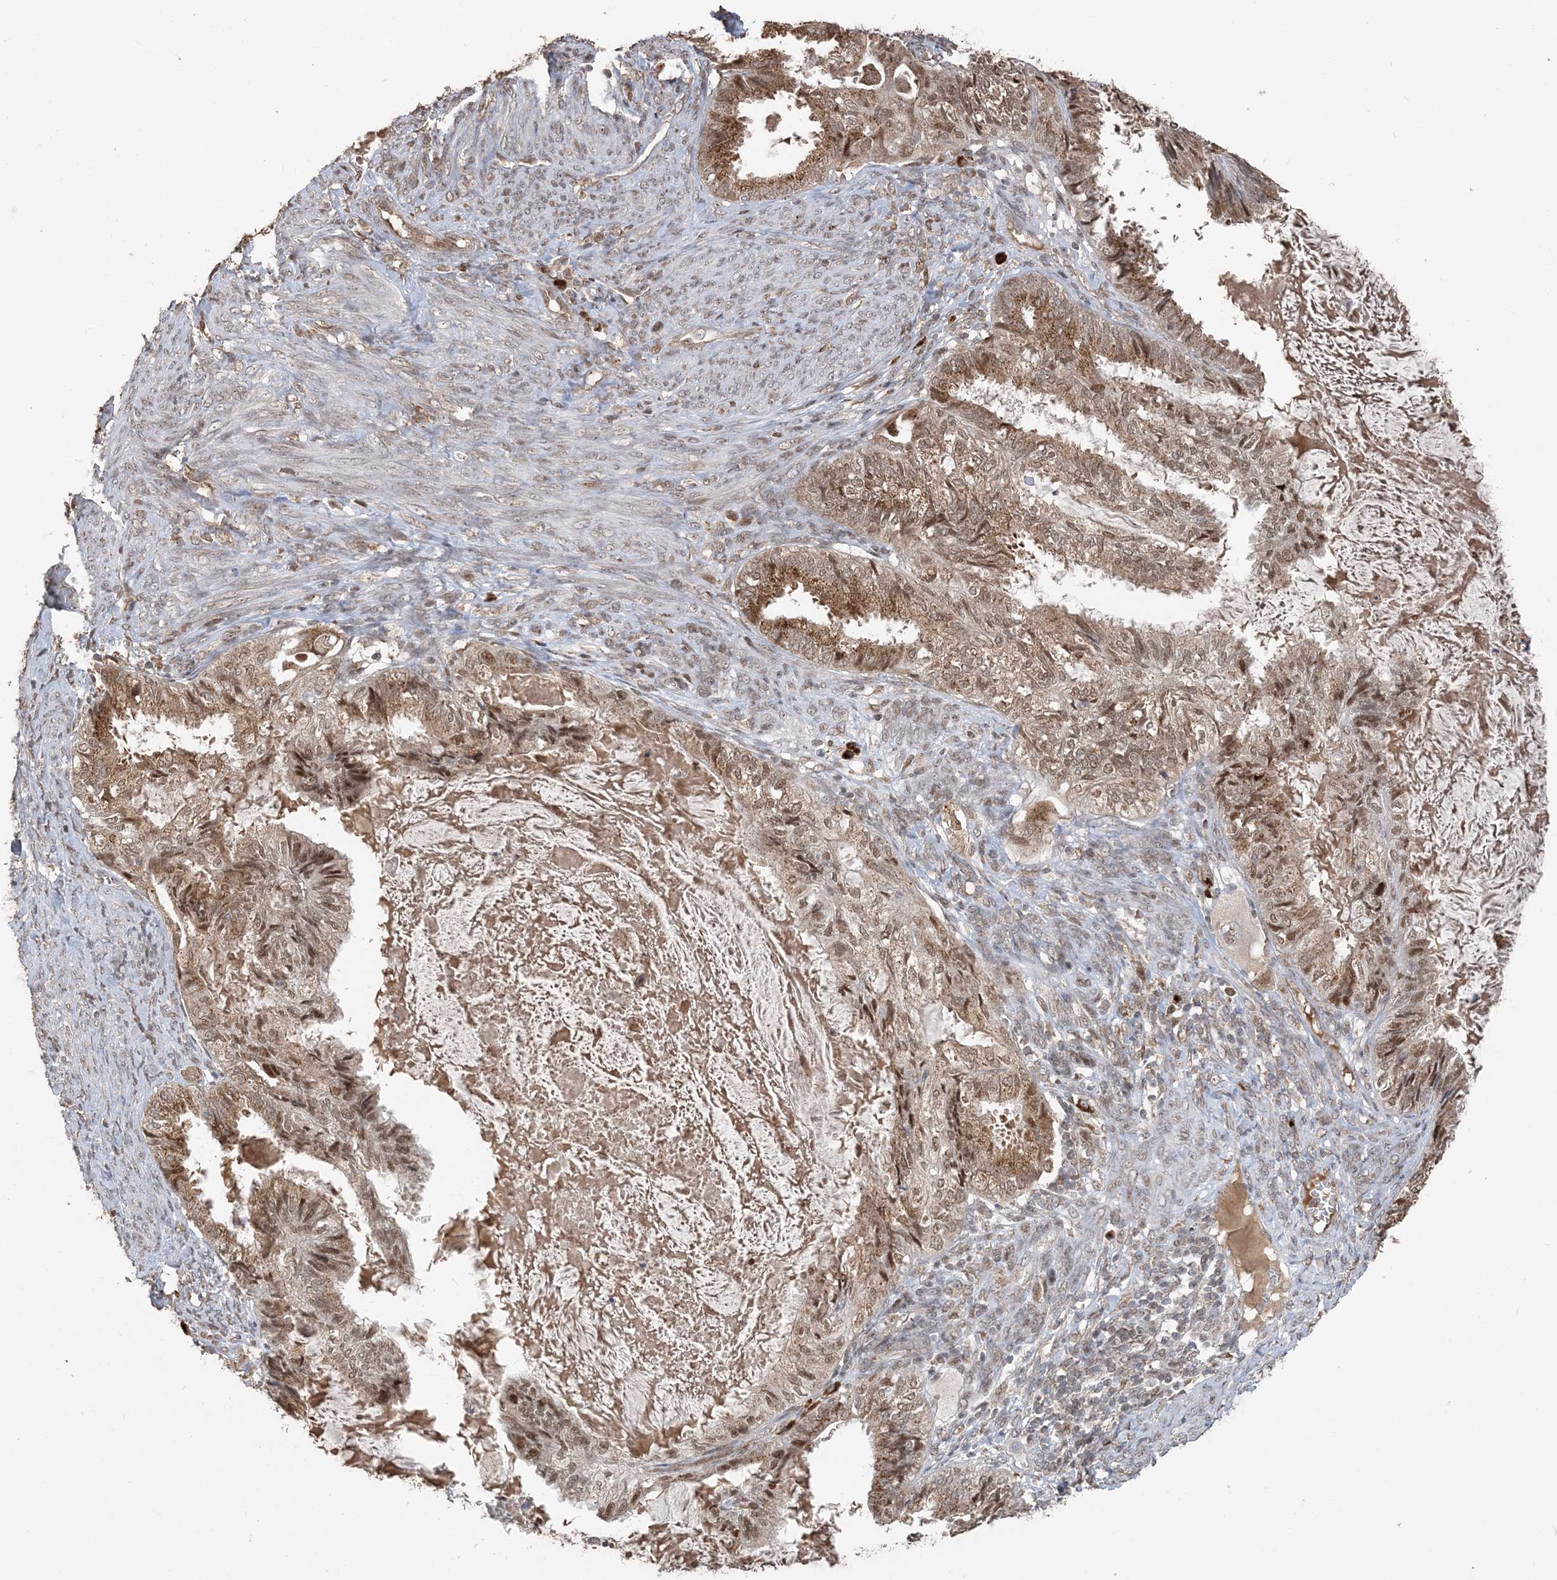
{"staining": {"intensity": "moderate", "quantity": ">75%", "location": "cytoplasmic/membranous,nuclear"}, "tissue": "cervical cancer", "cell_type": "Tumor cells", "image_type": "cancer", "snomed": [{"axis": "morphology", "description": "Normal tissue, NOS"}, {"axis": "morphology", "description": "Adenocarcinoma, NOS"}, {"axis": "topography", "description": "Cervix"}, {"axis": "topography", "description": "Endometrium"}], "caption": "The micrograph shows immunohistochemical staining of adenocarcinoma (cervical). There is moderate cytoplasmic/membranous and nuclear positivity is seen in about >75% of tumor cells. The staining was performed using DAB to visualize the protein expression in brown, while the nuclei were stained in blue with hematoxylin (Magnification: 20x).", "gene": "RER1", "patient": {"sex": "female", "age": 86}}